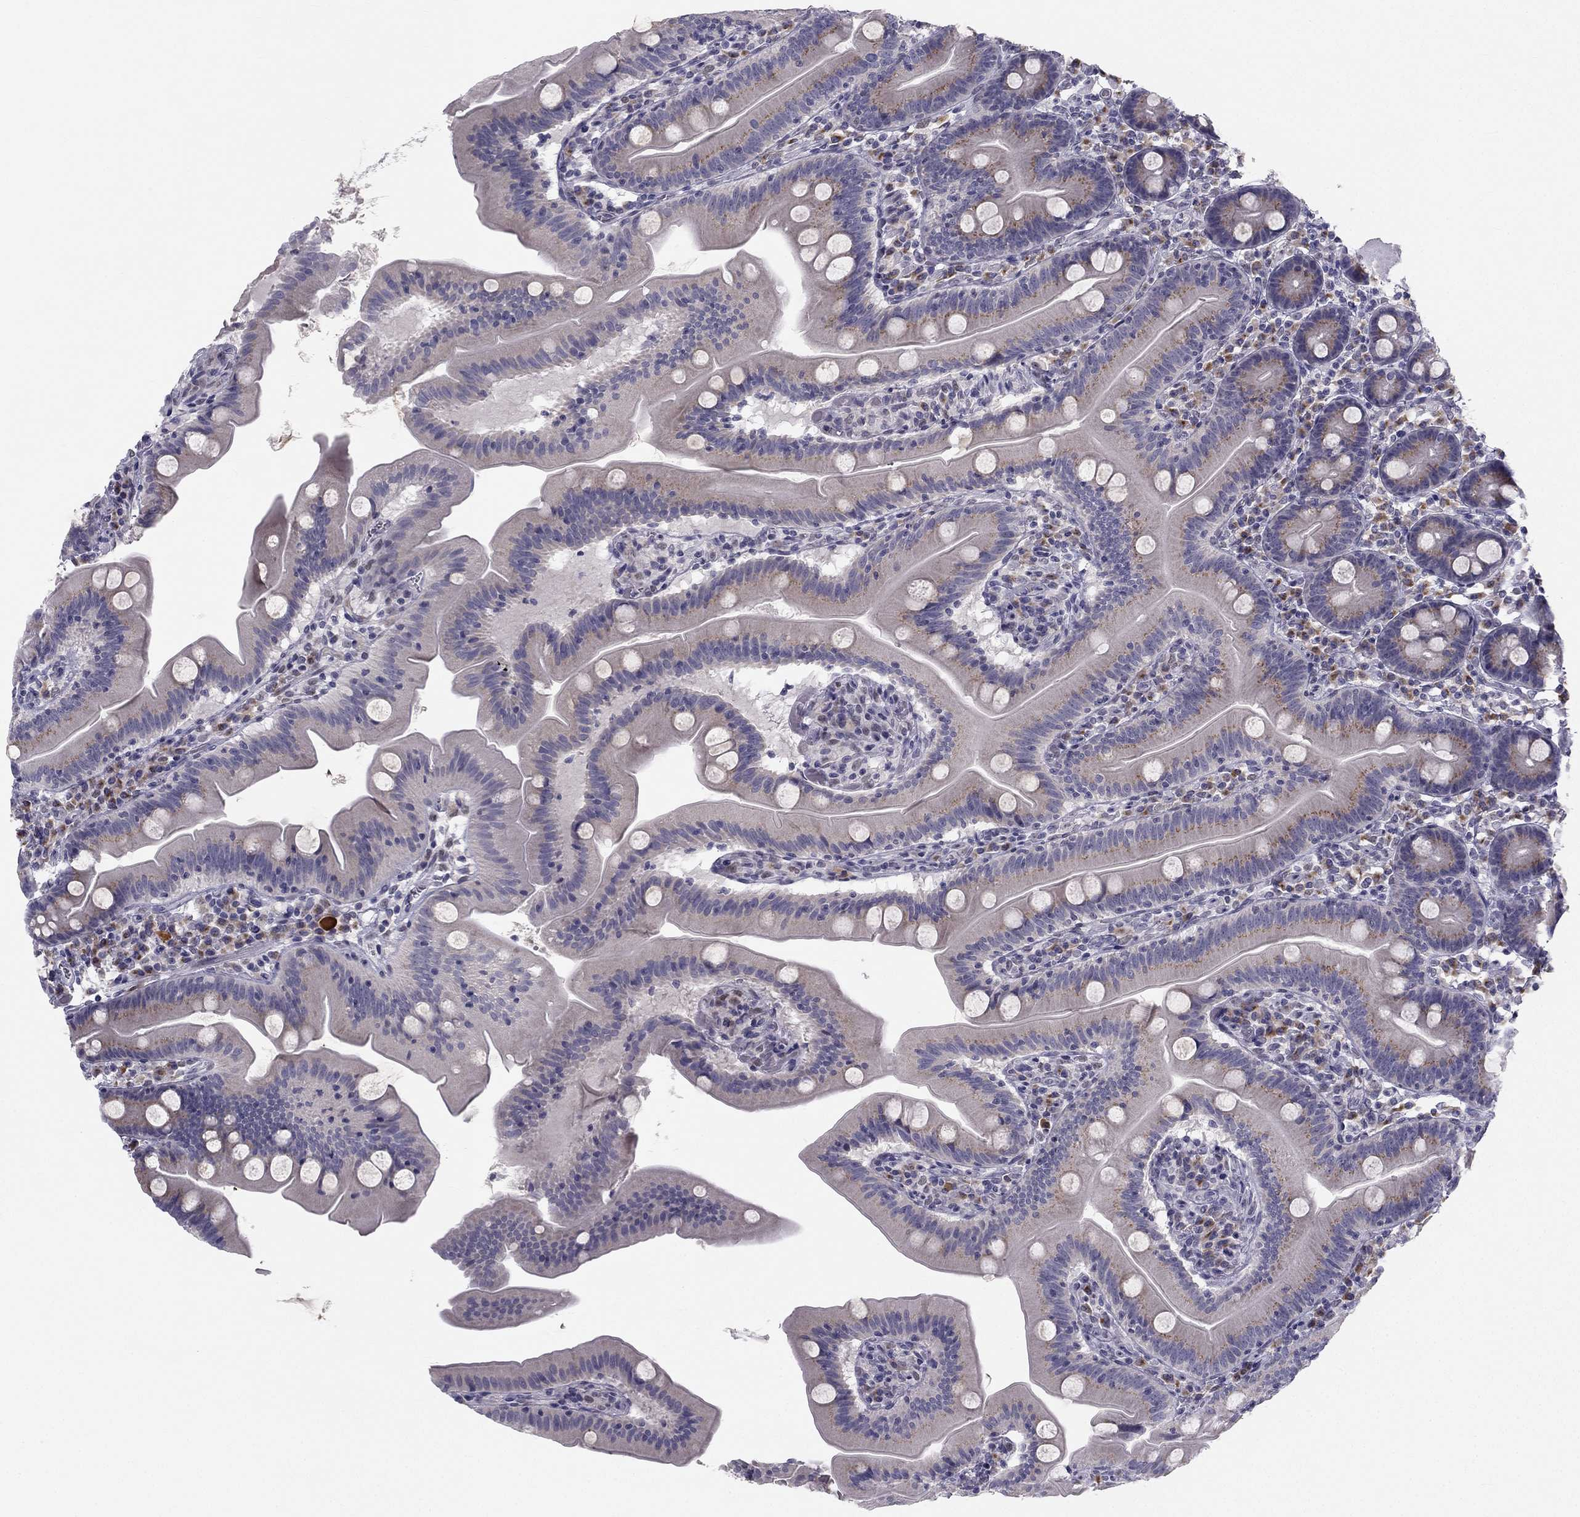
{"staining": {"intensity": "weak", "quantity": "25%-75%", "location": "cytoplasmic/membranous"}, "tissue": "small intestine", "cell_type": "Glandular cells", "image_type": "normal", "snomed": [{"axis": "morphology", "description": "Normal tissue, NOS"}, {"axis": "topography", "description": "Small intestine"}], "caption": "Protein analysis of normal small intestine demonstrates weak cytoplasmic/membranous expression in about 25%-75% of glandular cells. Using DAB (3,3'-diaminobenzidine) (brown) and hematoxylin (blue) stains, captured at high magnification using brightfield microscopy.", "gene": "TRPS1", "patient": {"sex": "male", "age": 37}}